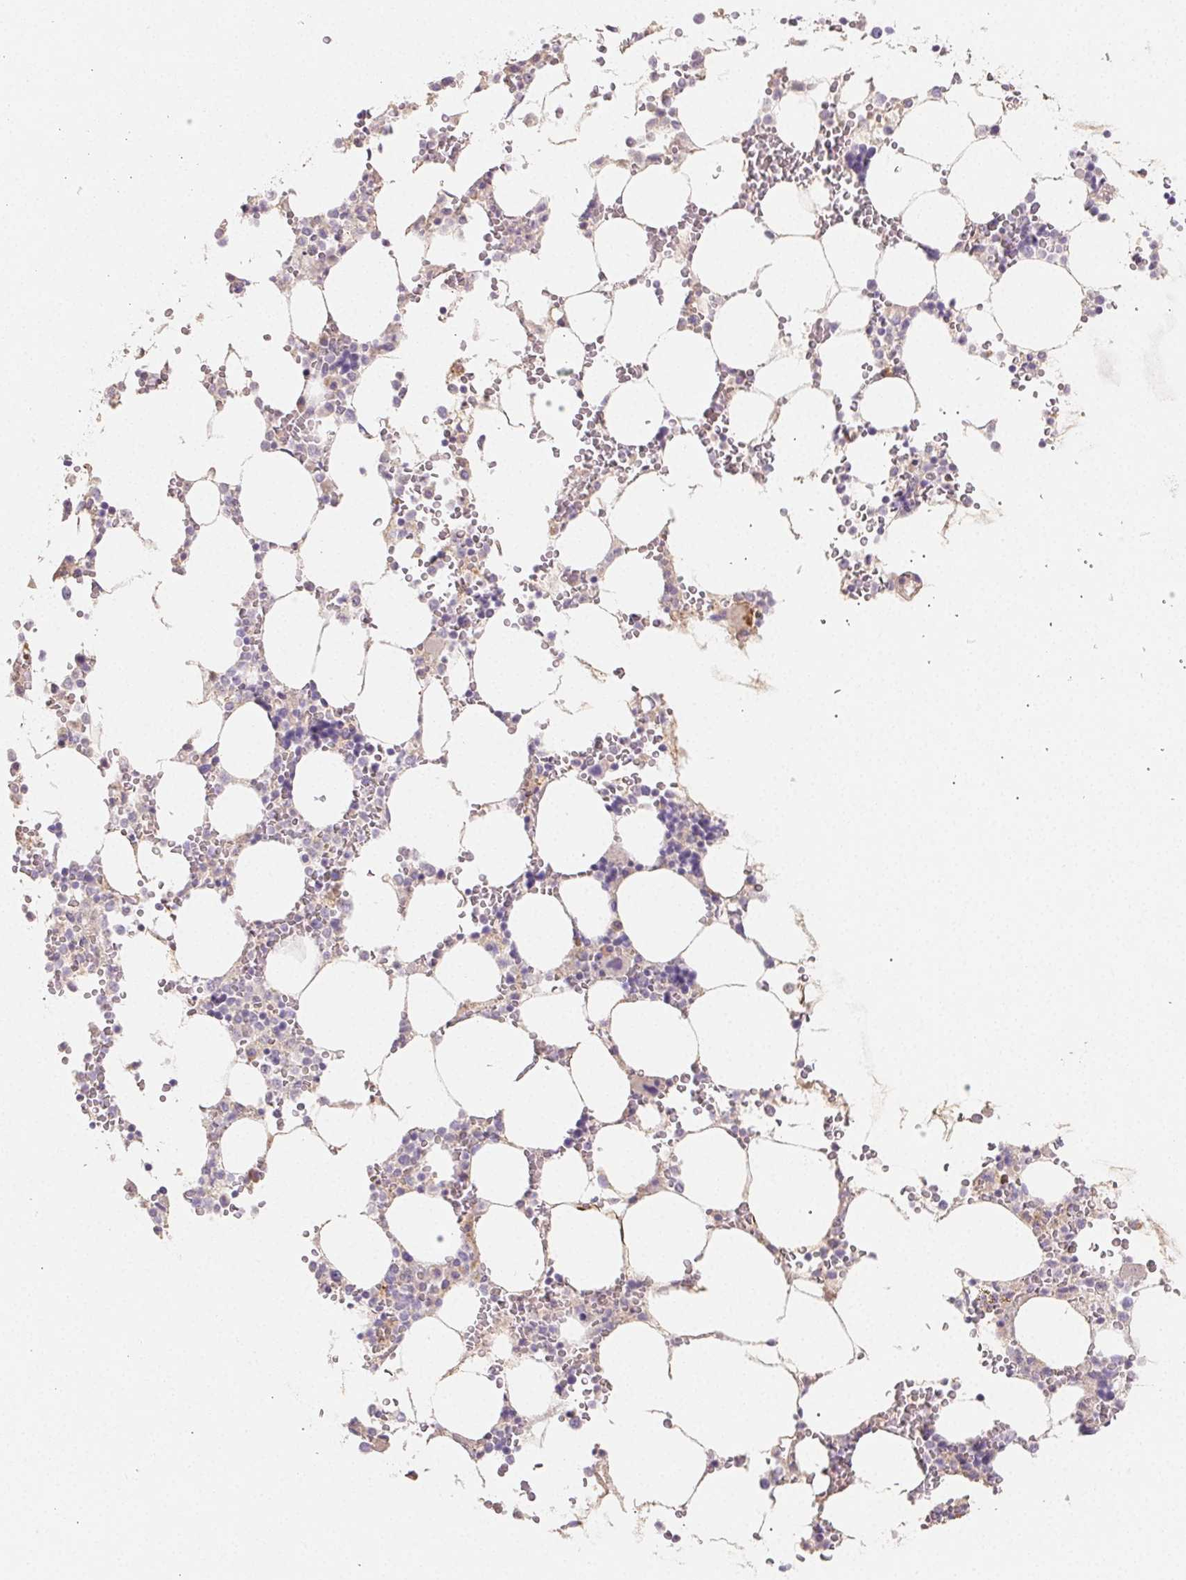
{"staining": {"intensity": "negative", "quantity": "none", "location": "none"}, "tissue": "bone marrow", "cell_type": "Hematopoietic cells", "image_type": "normal", "snomed": [{"axis": "morphology", "description": "Normal tissue, NOS"}, {"axis": "topography", "description": "Bone marrow"}], "caption": "Immunohistochemistry histopathology image of unremarkable bone marrow stained for a protein (brown), which shows no positivity in hematopoietic cells.", "gene": "ACVR1B", "patient": {"sex": "male", "age": 64}}